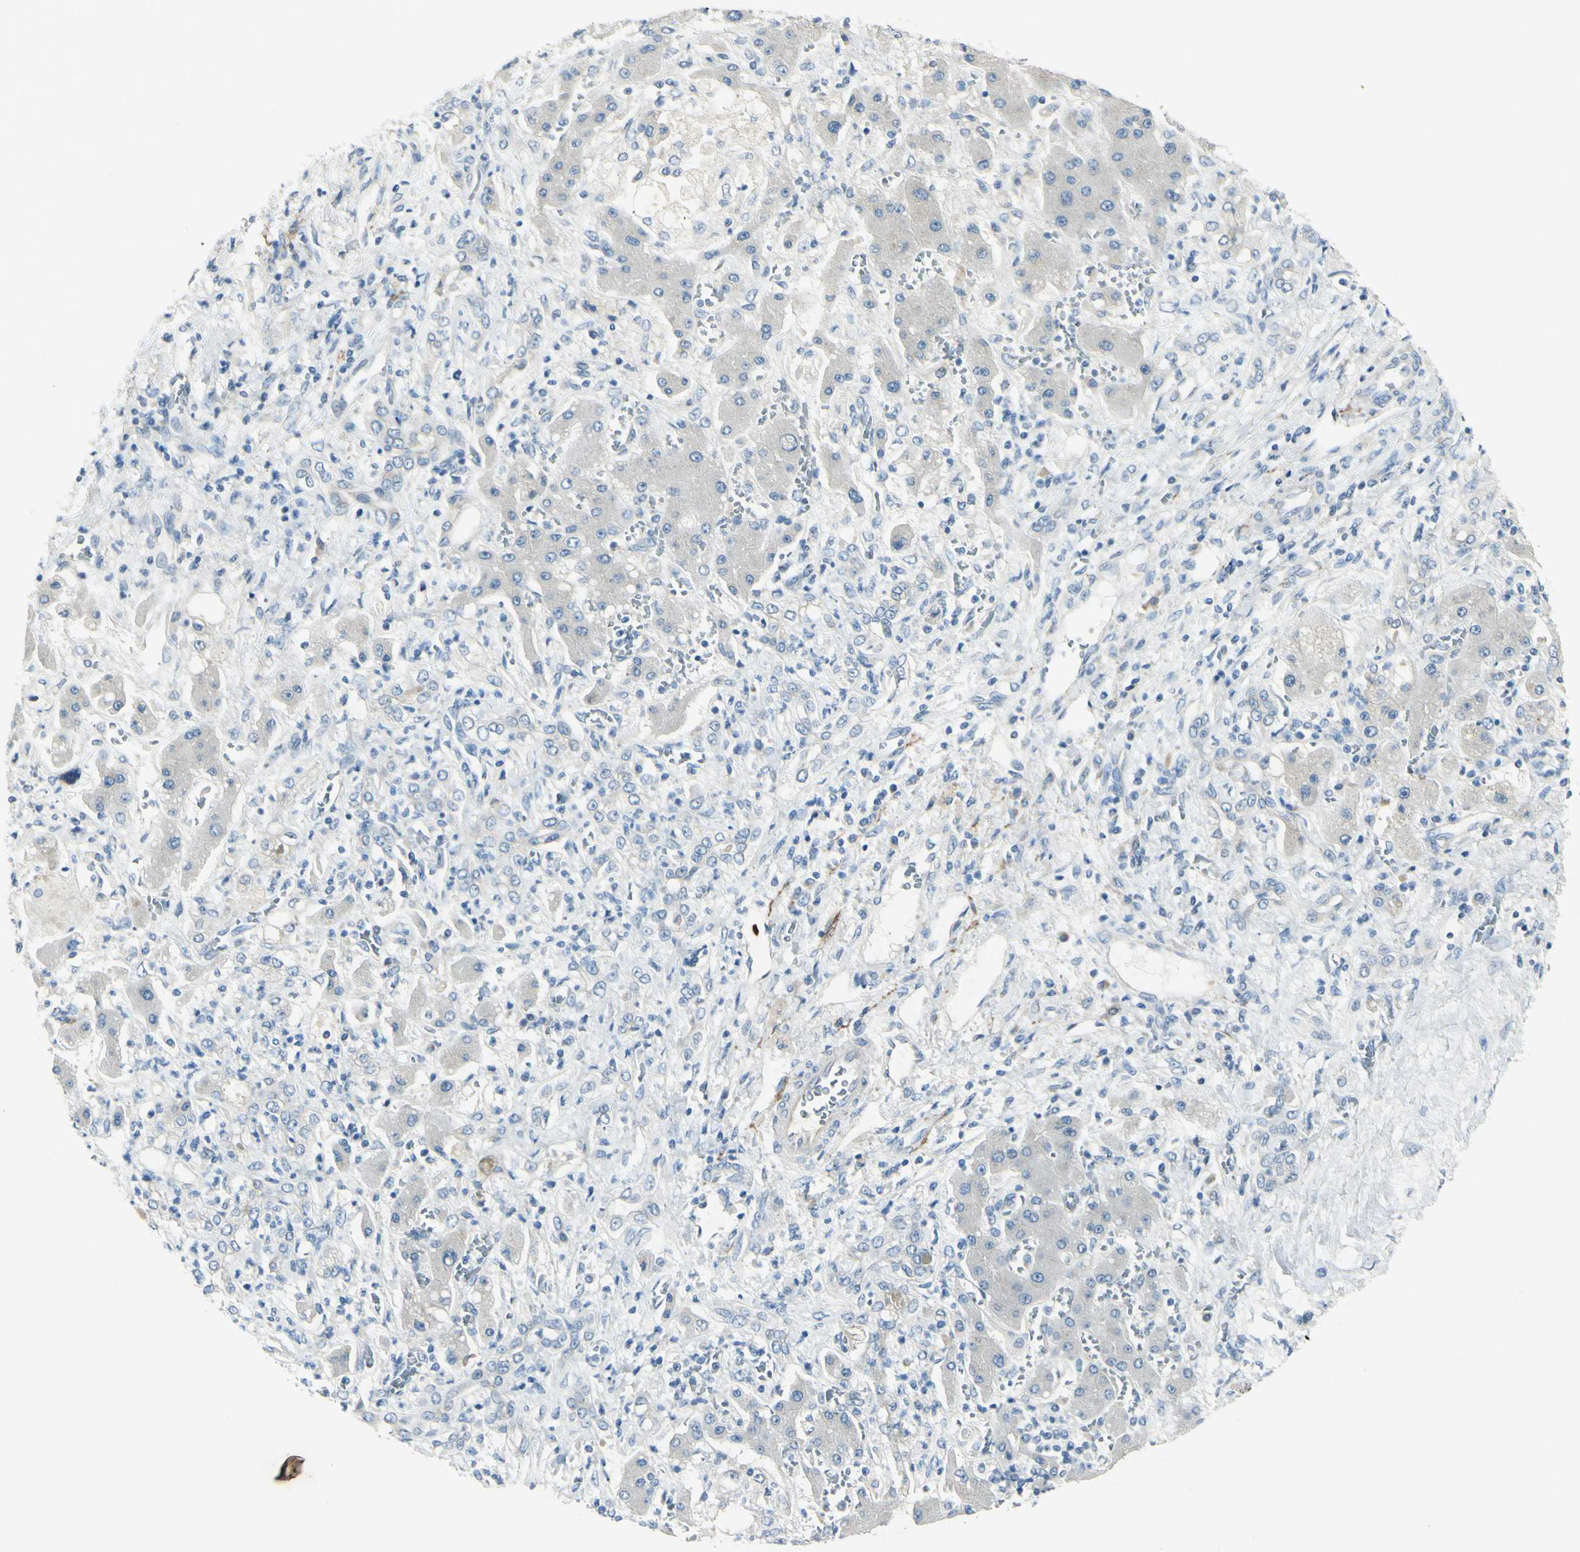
{"staining": {"intensity": "negative", "quantity": "none", "location": "none"}, "tissue": "liver cancer", "cell_type": "Tumor cells", "image_type": "cancer", "snomed": [{"axis": "morphology", "description": "Cholangiocarcinoma"}, {"axis": "topography", "description": "Liver"}], "caption": "This is an immunohistochemistry histopathology image of human liver cholangiocarcinoma. There is no expression in tumor cells.", "gene": "SNAP91", "patient": {"sex": "male", "age": 50}}